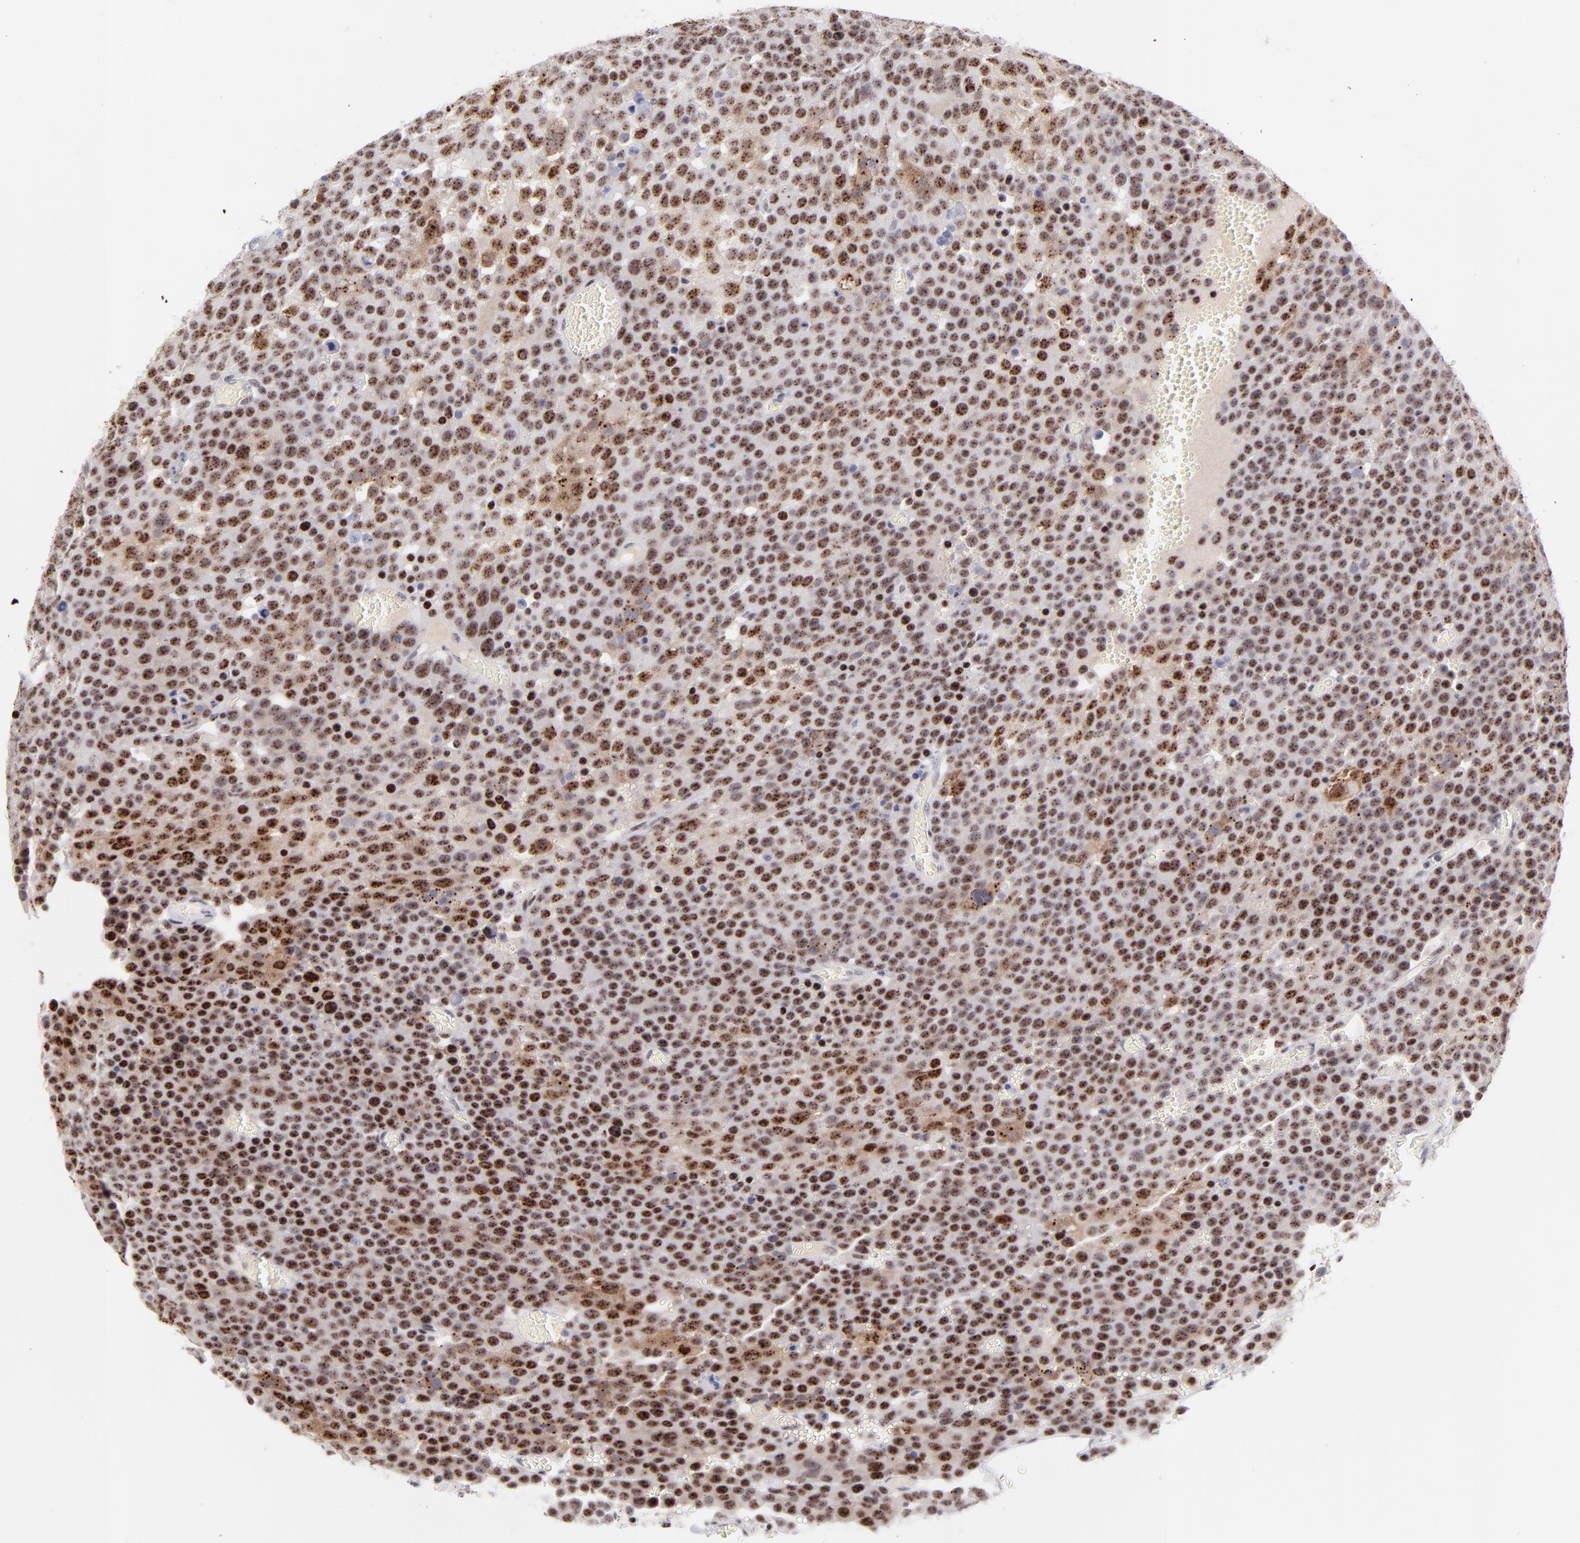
{"staining": {"intensity": "moderate", "quantity": ">75%", "location": "nuclear"}, "tissue": "testis cancer", "cell_type": "Tumor cells", "image_type": "cancer", "snomed": [{"axis": "morphology", "description": "Seminoma, NOS"}, {"axis": "topography", "description": "Testis"}], "caption": "An immunohistochemistry histopathology image of tumor tissue is shown. Protein staining in brown shows moderate nuclear positivity in testis cancer within tumor cells. The staining was performed using DAB, with brown indicating positive protein expression. Nuclei are stained blue with hematoxylin.", "gene": "CDC25C", "patient": {"sex": "male", "age": 71}}